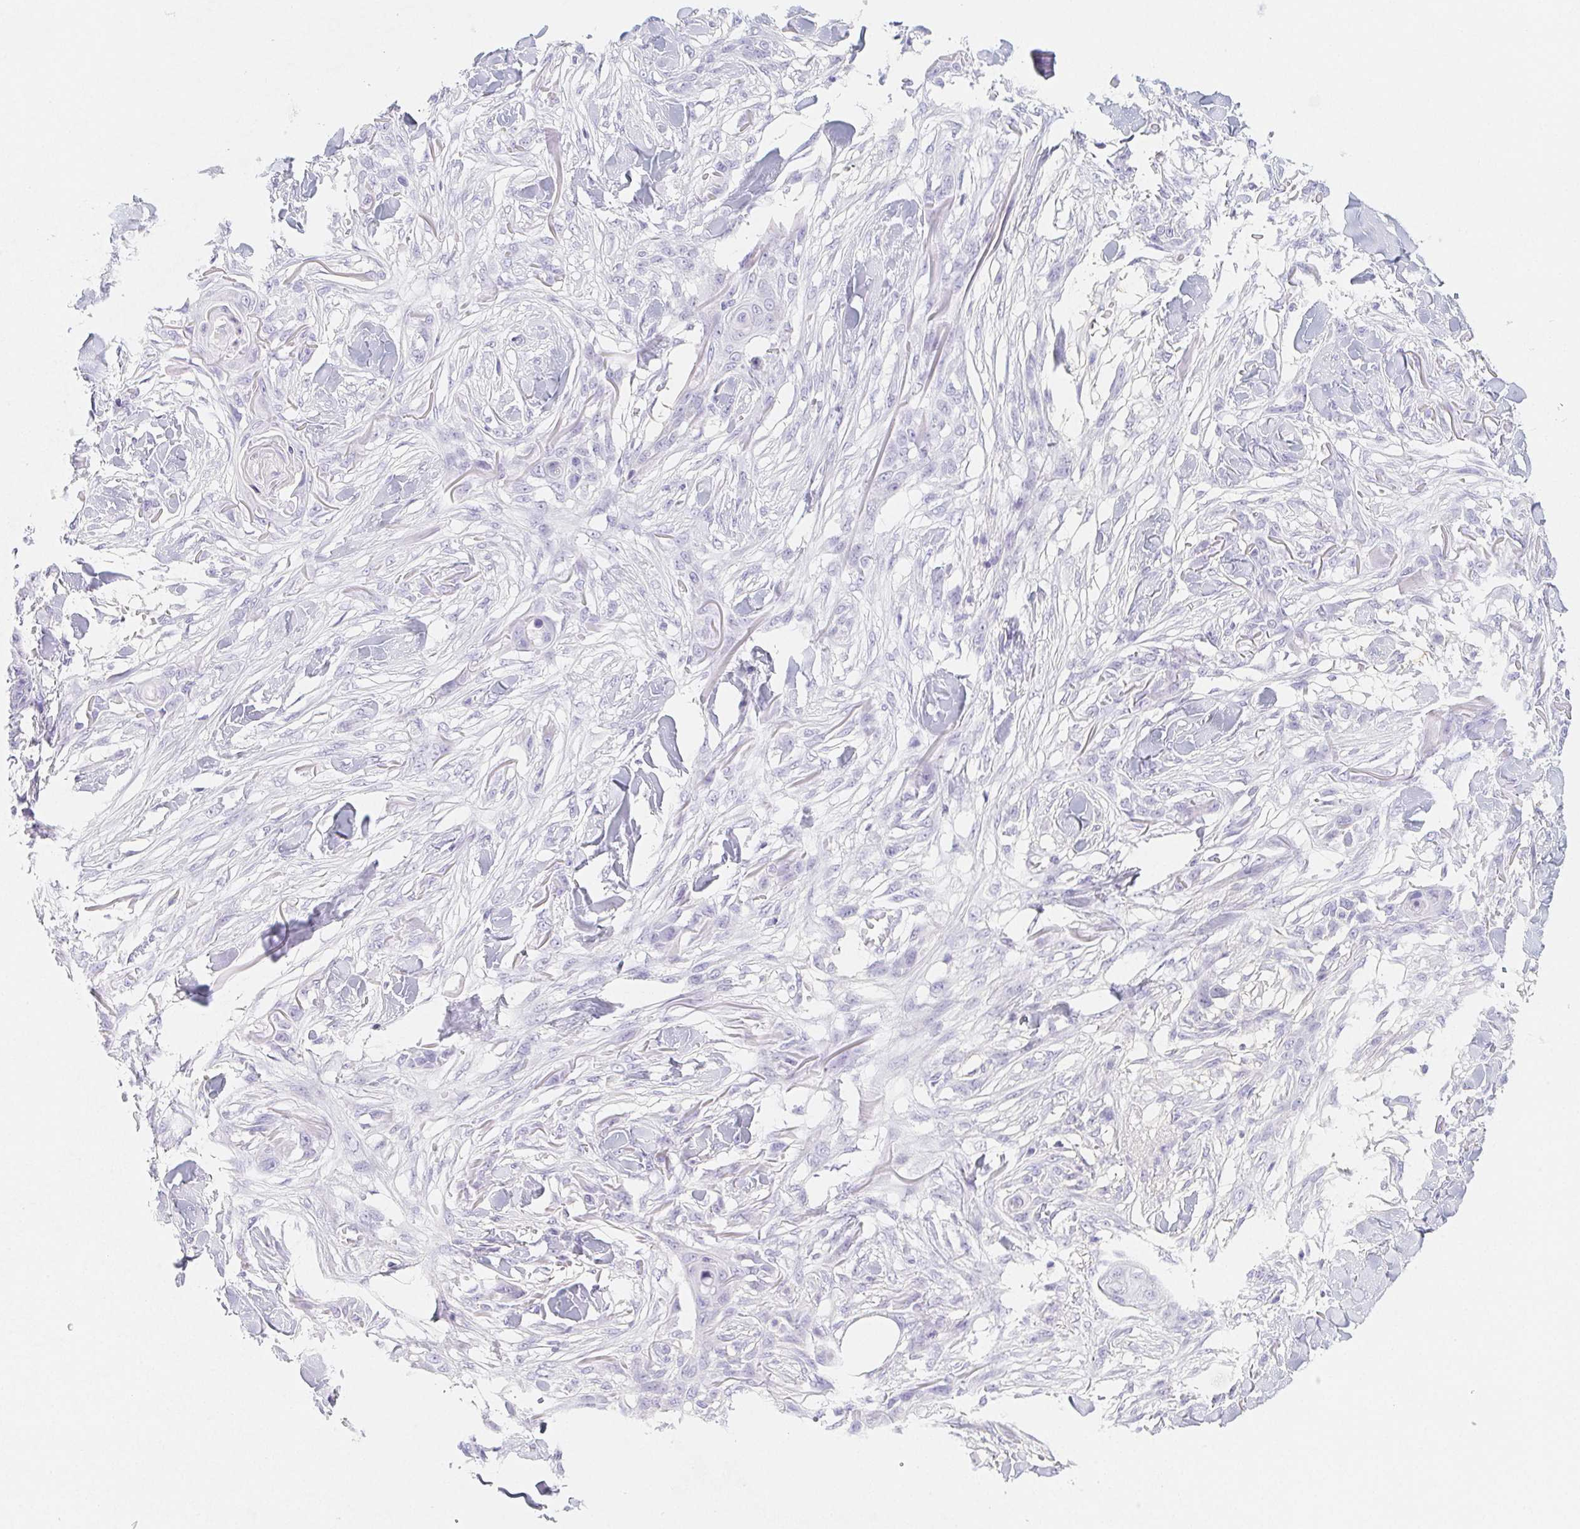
{"staining": {"intensity": "negative", "quantity": "none", "location": "none"}, "tissue": "skin cancer", "cell_type": "Tumor cells", "image_type": "cancer", "snomed": [{"axis": "morphology", "description": "Squamous cell carcinoma, NOS"}, {"axis": "topography", "description": "Skin"}], "caption": "Photomicrograph shows no significant protein expression in tumor cells of skin cancer (squamous cell carcinoma). (Stains: DAB immunohistochemistry with hematoxylin counter stain, Microscopy: brightfield microscopy at high magnification).", "gene": "ITIH2", "patient": {"sex": "female", "age": 59}}